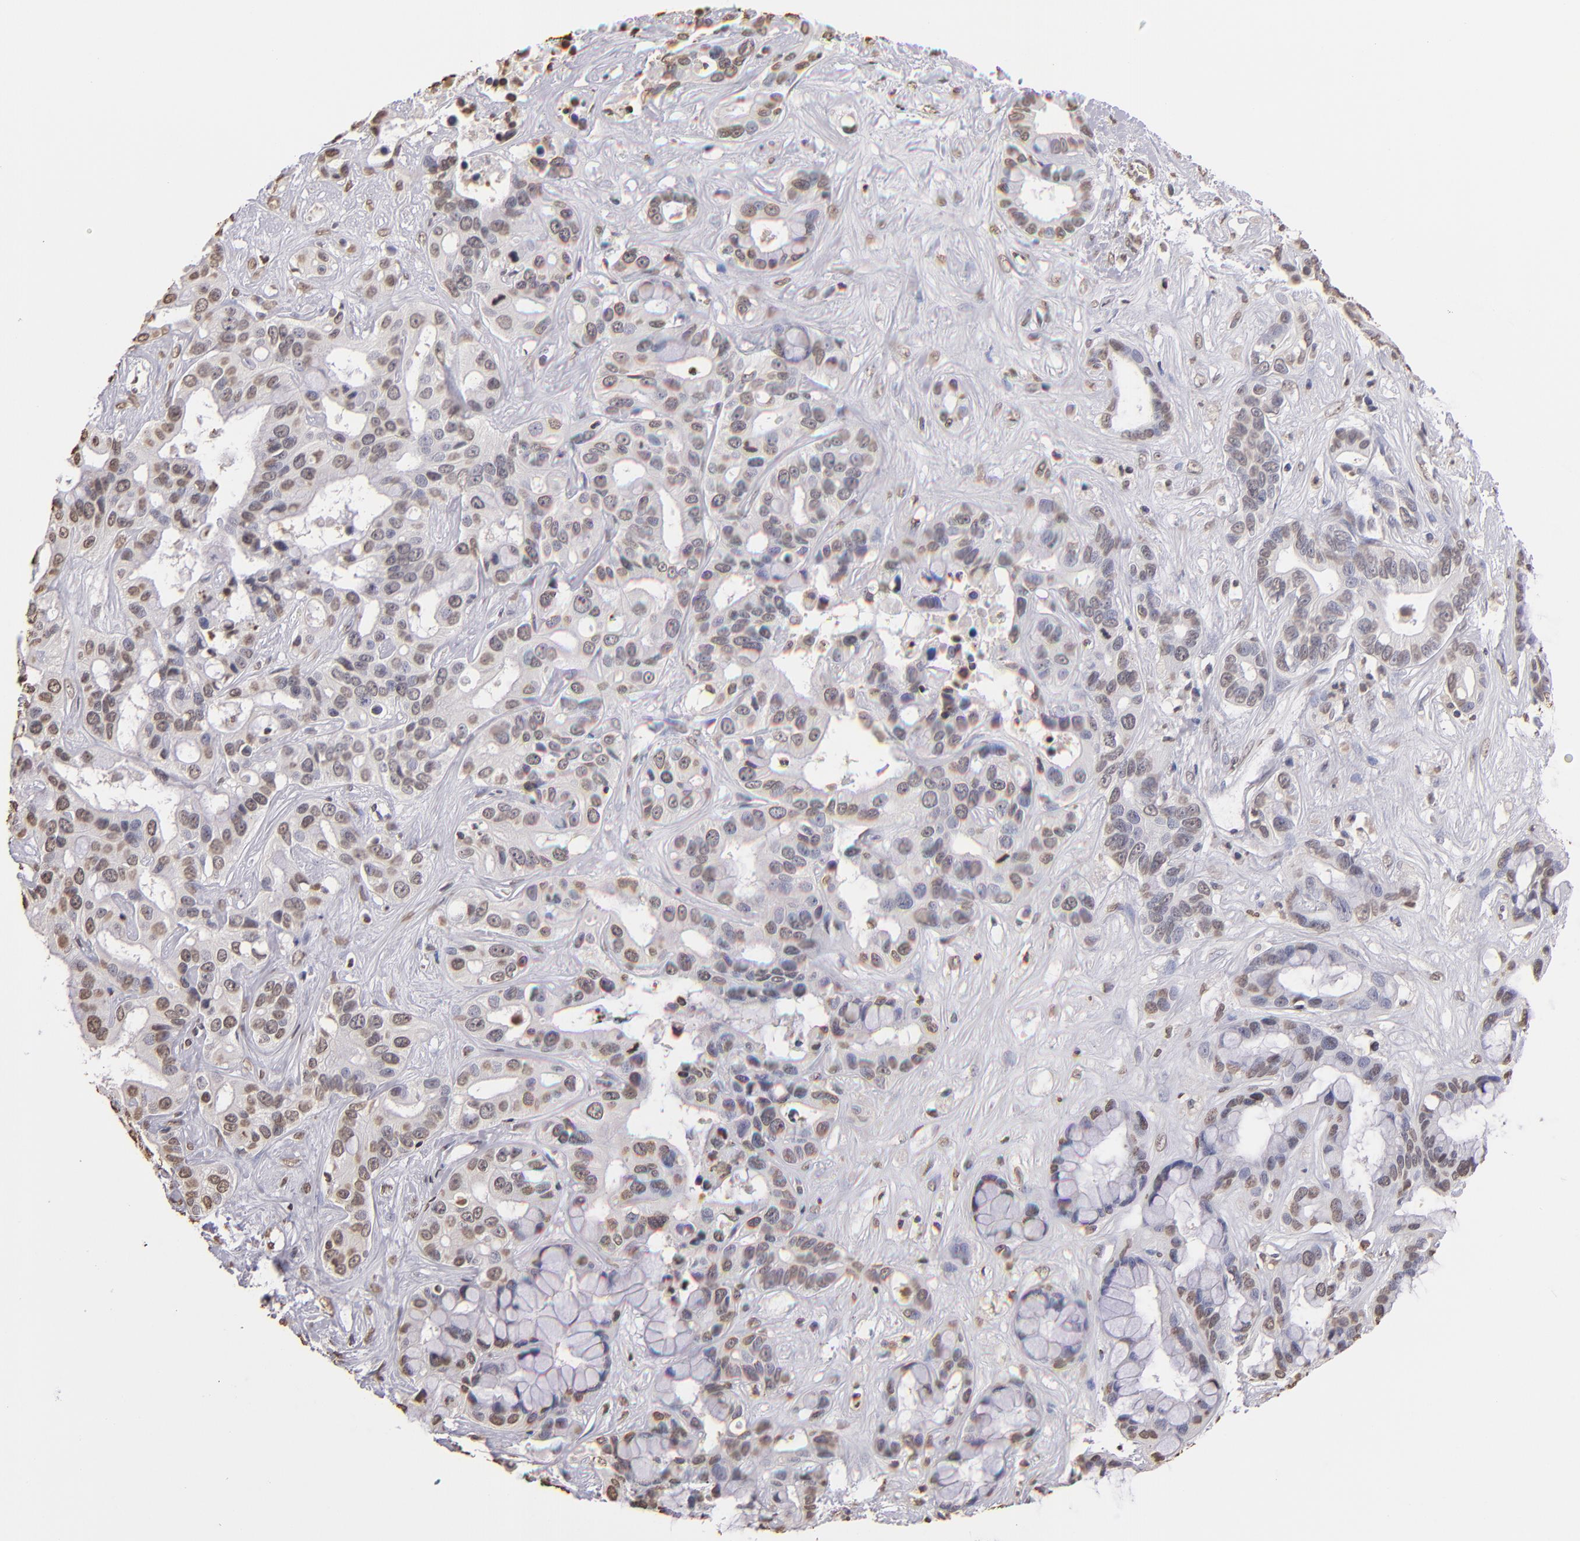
{"staining": {"intensity": "weak", "quantity": "25%-75%", "location": "nuclear"}, "tissue": "liver cancer", "cell_type": "Tumor cells", "image_type": "cancer", "snomed": [{"axis": "morphology", "description": "Cholangiocarcinoma"}, {"axis": "topography", "description": "Liver"}], "caption": "The photomicrograph reveals a brown stain indicating the presence of a protein in the nuclear of tumor cells in liver cancer (cholangiocarcinoma).", "gene": "LBX1", "patient": {"sex": "female", "age": 65}}